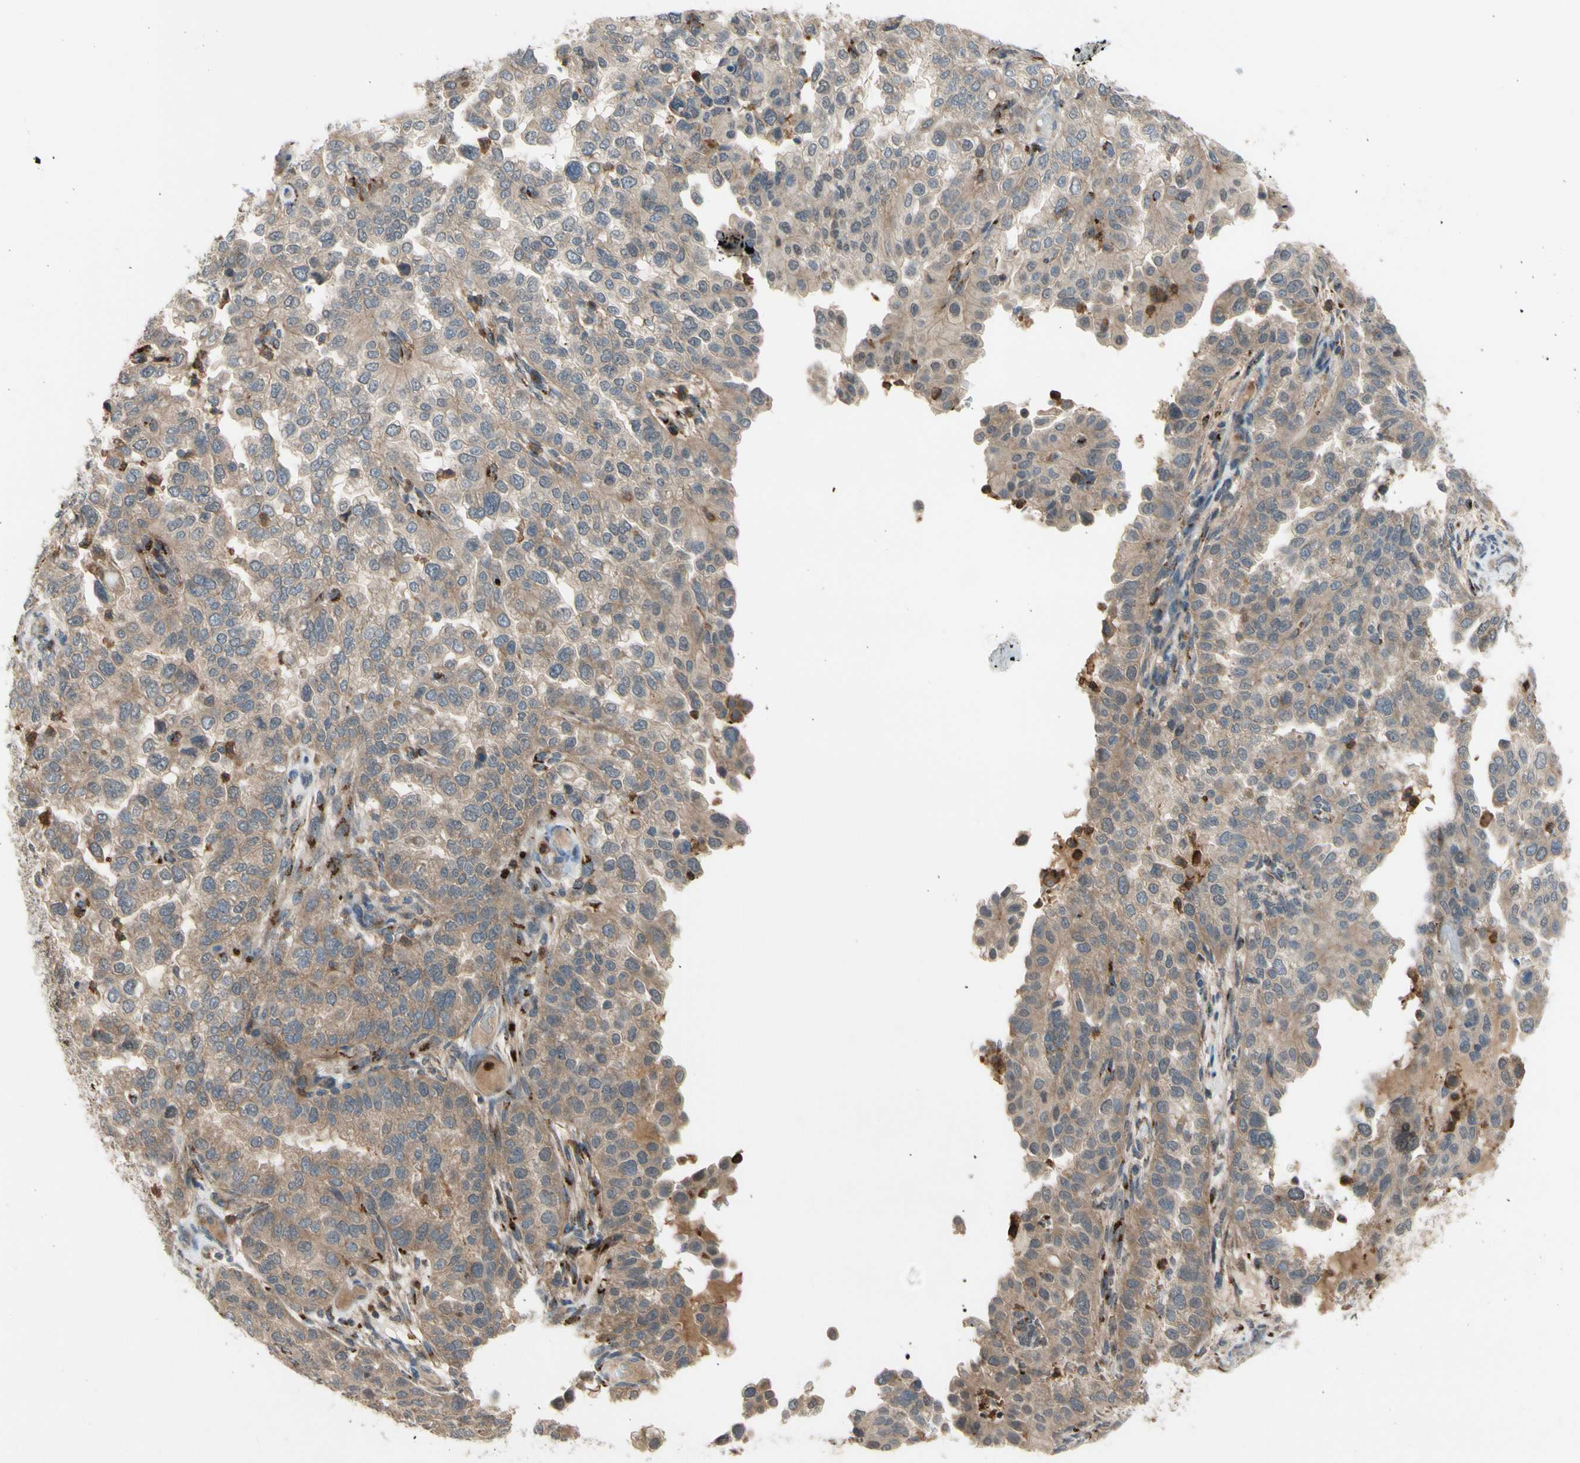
{"staining": {"intensity": "weak", "quantity": ">75%", "location": "cytoplasmic/membranous"}, "tissue": "endometrial cancer", "cell_type": "Tumor cells", "image_type": "cancer", "snomed": [{"axis": "morphology", "description": "Adenocarcinoma, NOS"}, {"axis": "topography", "description": "Endometrium"}], "caption": "Protein staining of endometrial adenocarcinoma tissue demonstrates weak cytoplasmic/membranous positivity in about >75% of tumor cells.", "gene": "GALNT5", "patient": {"sex": "female", "age": 85}}